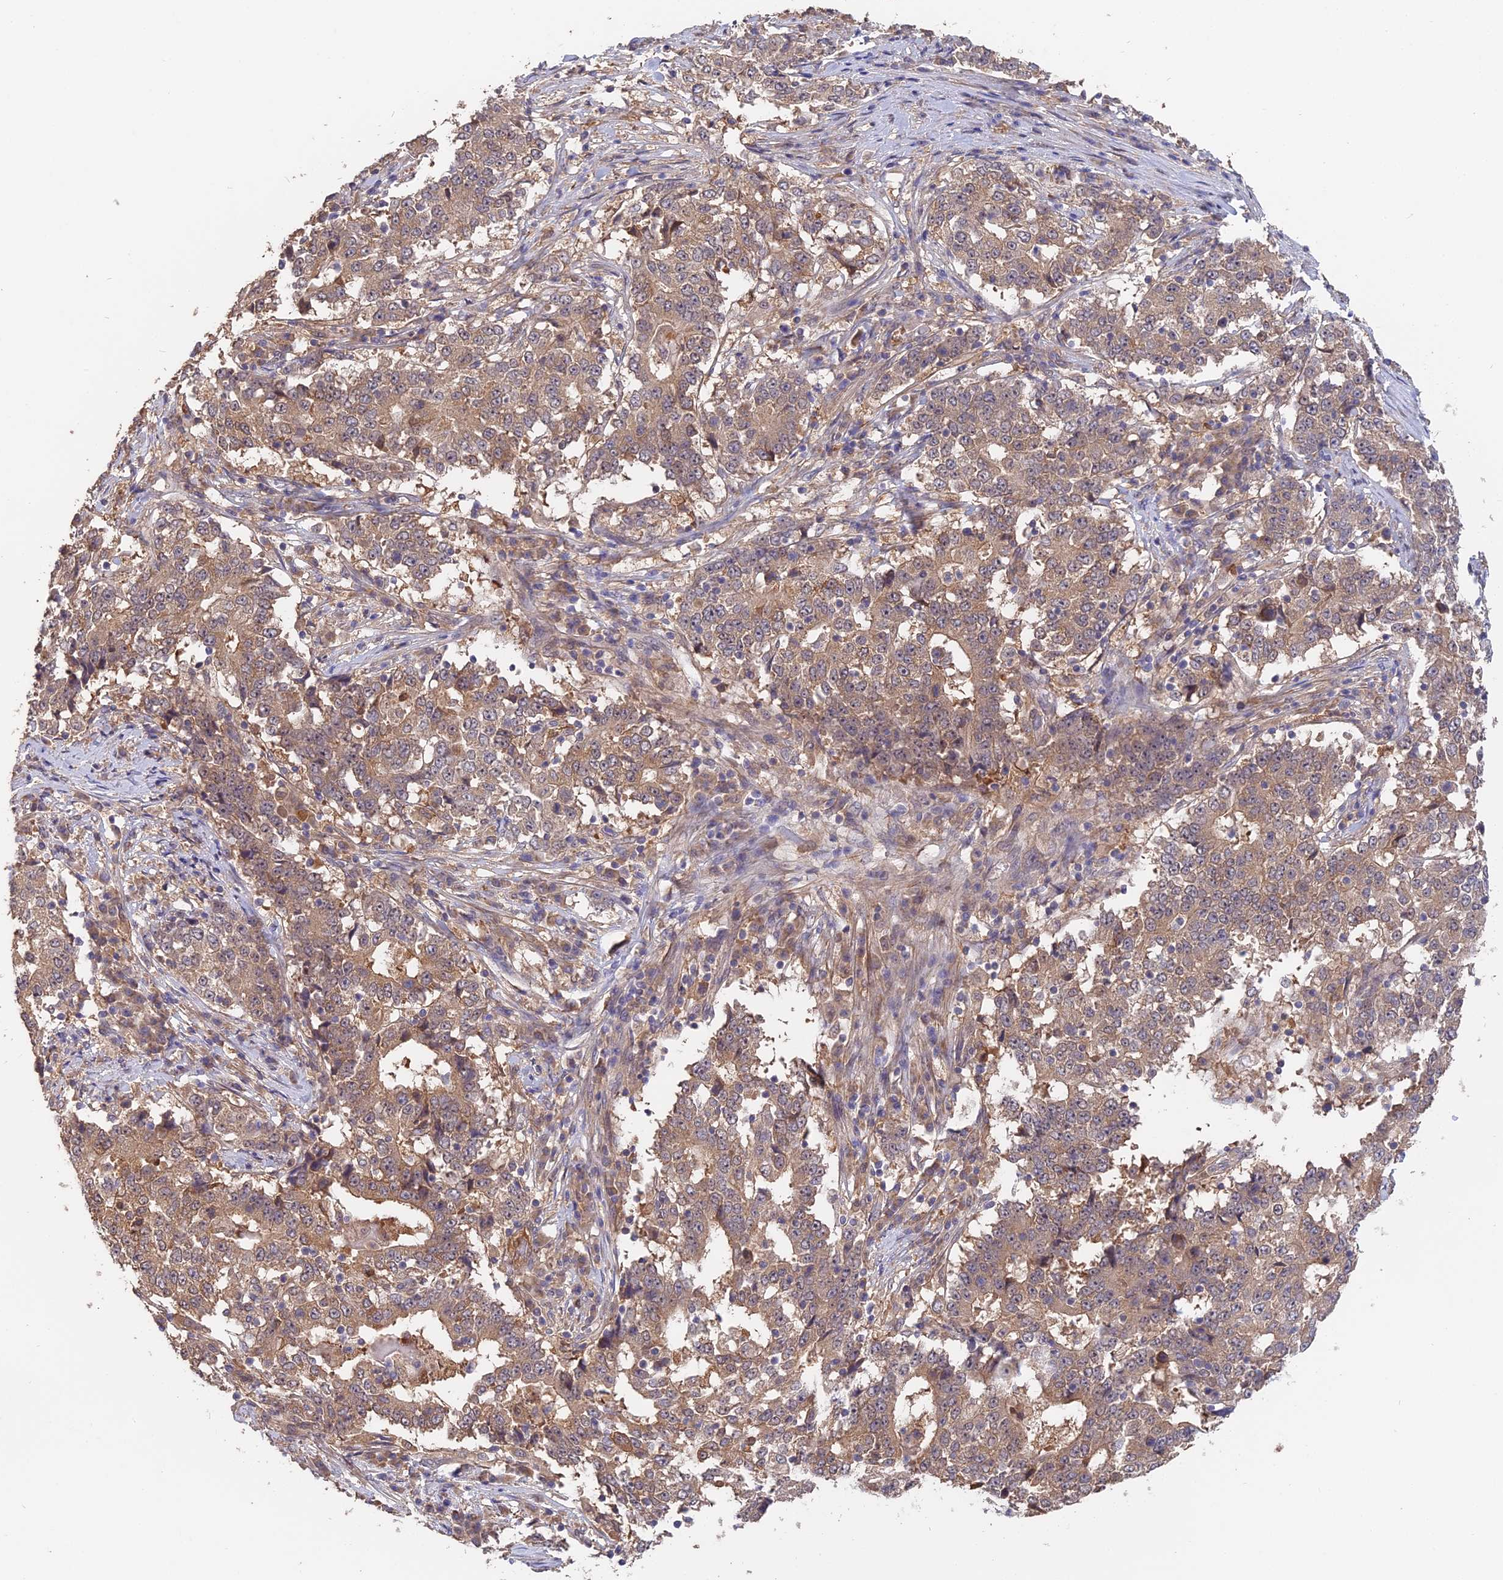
{"staining": {"intensity": "moderate", "quantity": "25%-75%", "location": "cytoplasmic/membranous"}, "tissue": "stomach cancer", "cell_type": "Tumor cells", "image_type": "cancer", "snomed": [{"axis": "morphology", "description": "Adenocarcinoma, NOS"}, {"axis": "topography", "description": "Stomach"}], "caption": "Moderate cytoplasmic/membranous protein positivity is present in about 25%-75% of tumor cells in stomach cancer.", "gene": "SAC3D1", "patient": {"sex": "male", "age": 59}}